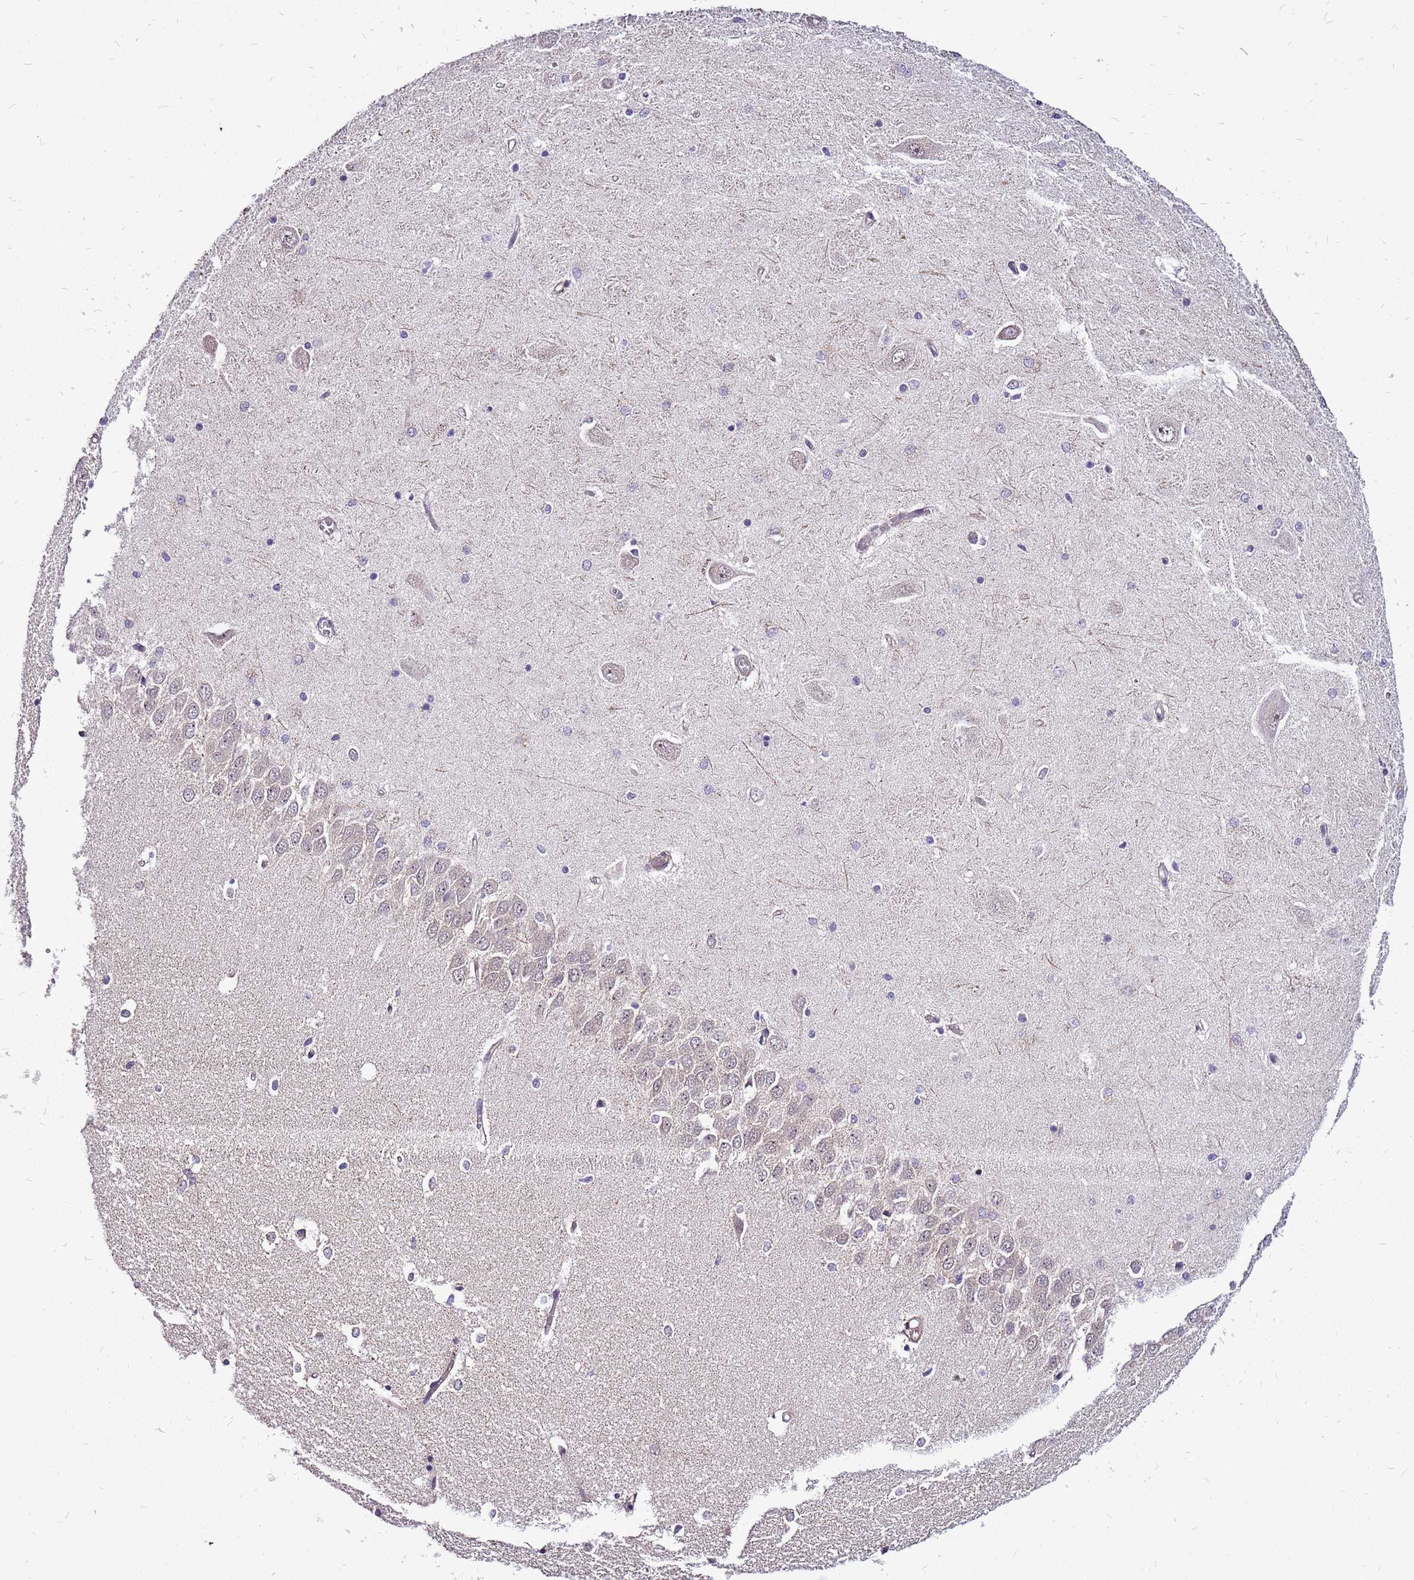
{"staining": {"intensity": "negative", "quantity": "none", "location": "none"}, "tissue": "hippocampus", "cell_type": "Glial cells", "image_type": "normal", "snomed": [{"axis": "morphology", "description": "Normal tissue, NOS"}, {"axis": "topography", "description": "Hippocampus"}], "caption": "IHC of benign human hippocampus exhibits no positivity in glial cells. (Immunohistochemistry, brightfield microscopy, high magnification).", "gene": "CCDC166", "patient": {"sex": "male", "age": 45}}